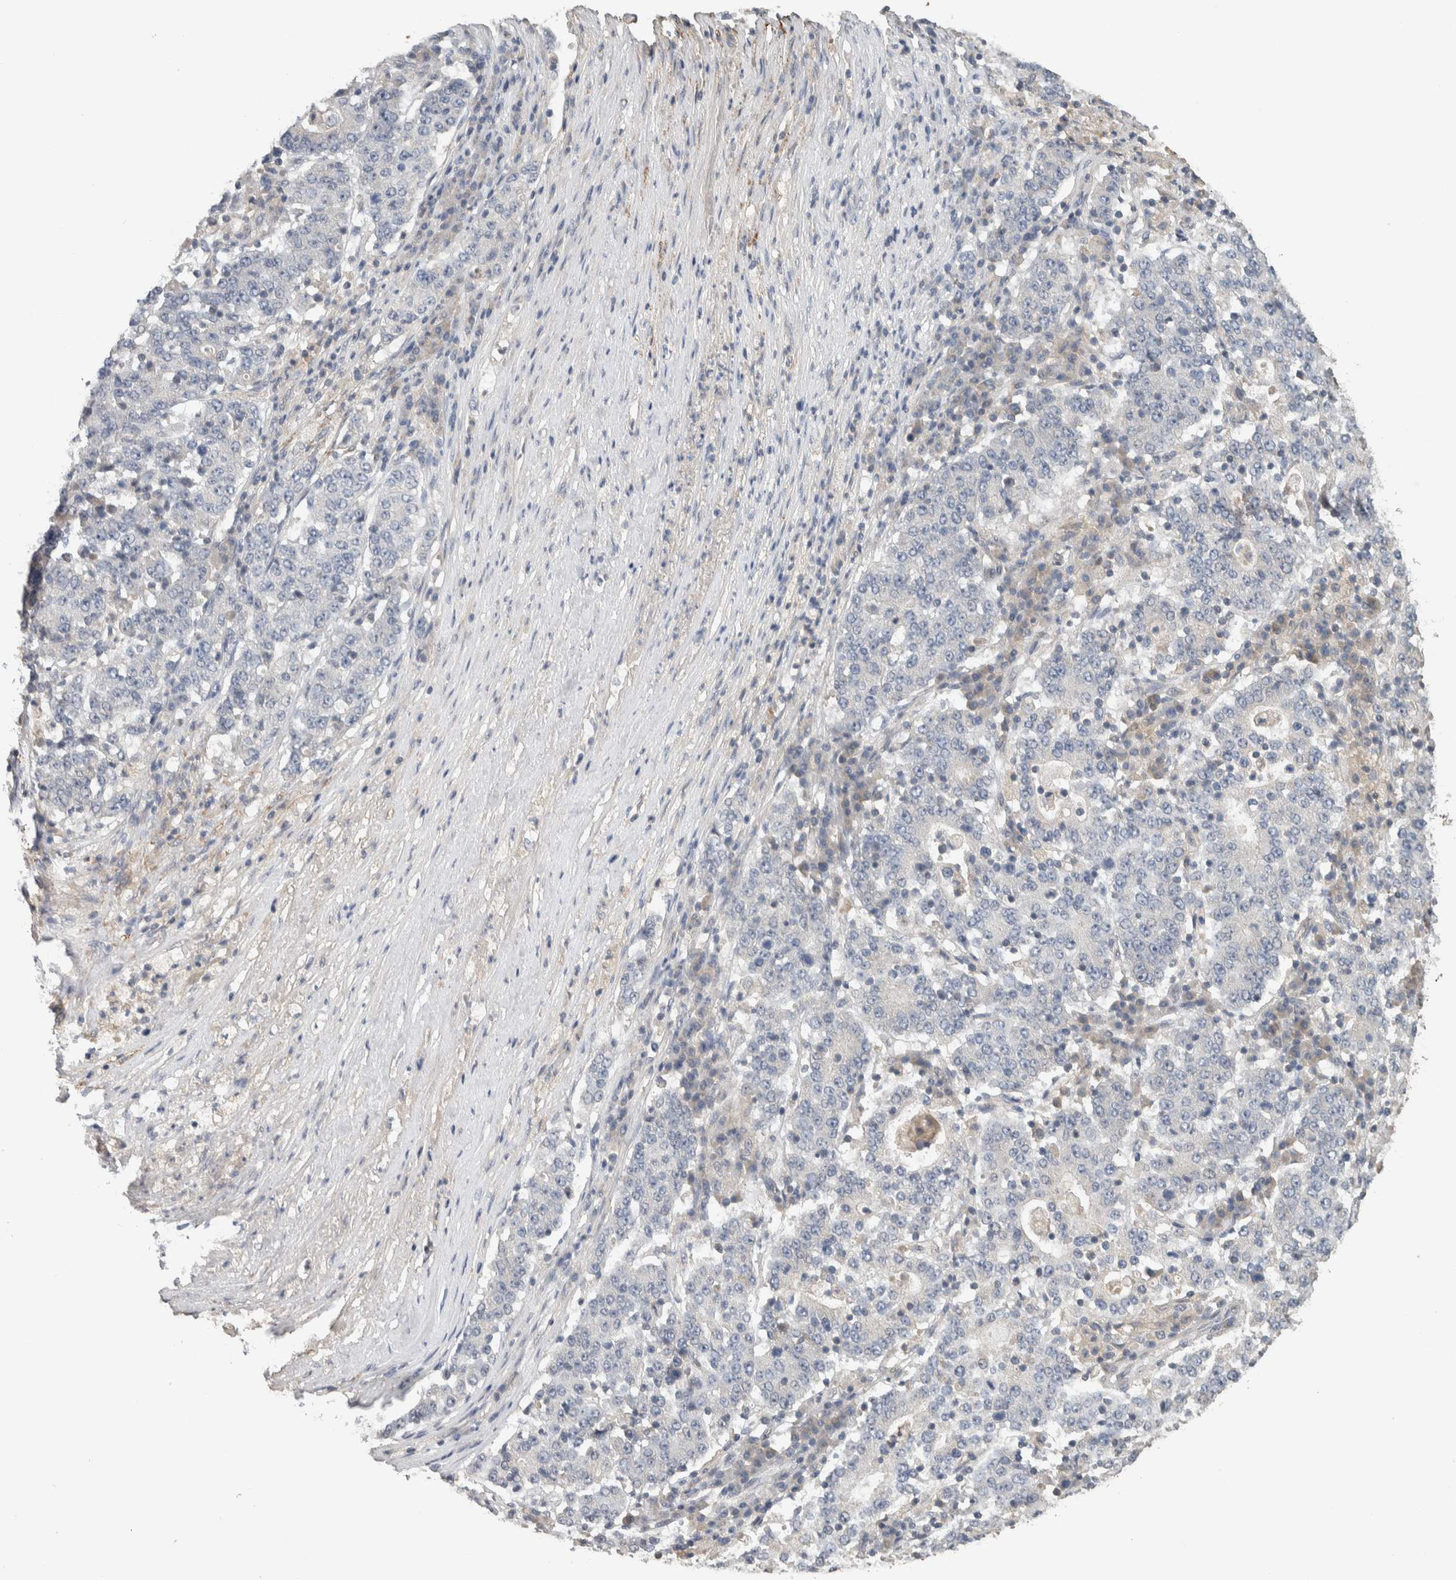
{"staining": {"intensity": "negative", "quantity": "none", "location": "none"}, "tissue": "stomach cancer", "cell_type": "Tumor cells", "image_type": "cancer", "snomed": [{"axis": "morphology", "description": "Adenocarcinoma, NOS"}, {"axis": "topography", "description": "Stomach"}], "caption": "This image is of stomach cancer stained with IHC to label a protein in brown with the nuclei are counter-stained blue. There is no positivity in tumor cells.", "gene": "CYSRT1", "patient": {"sex": "male", "age": 59}}